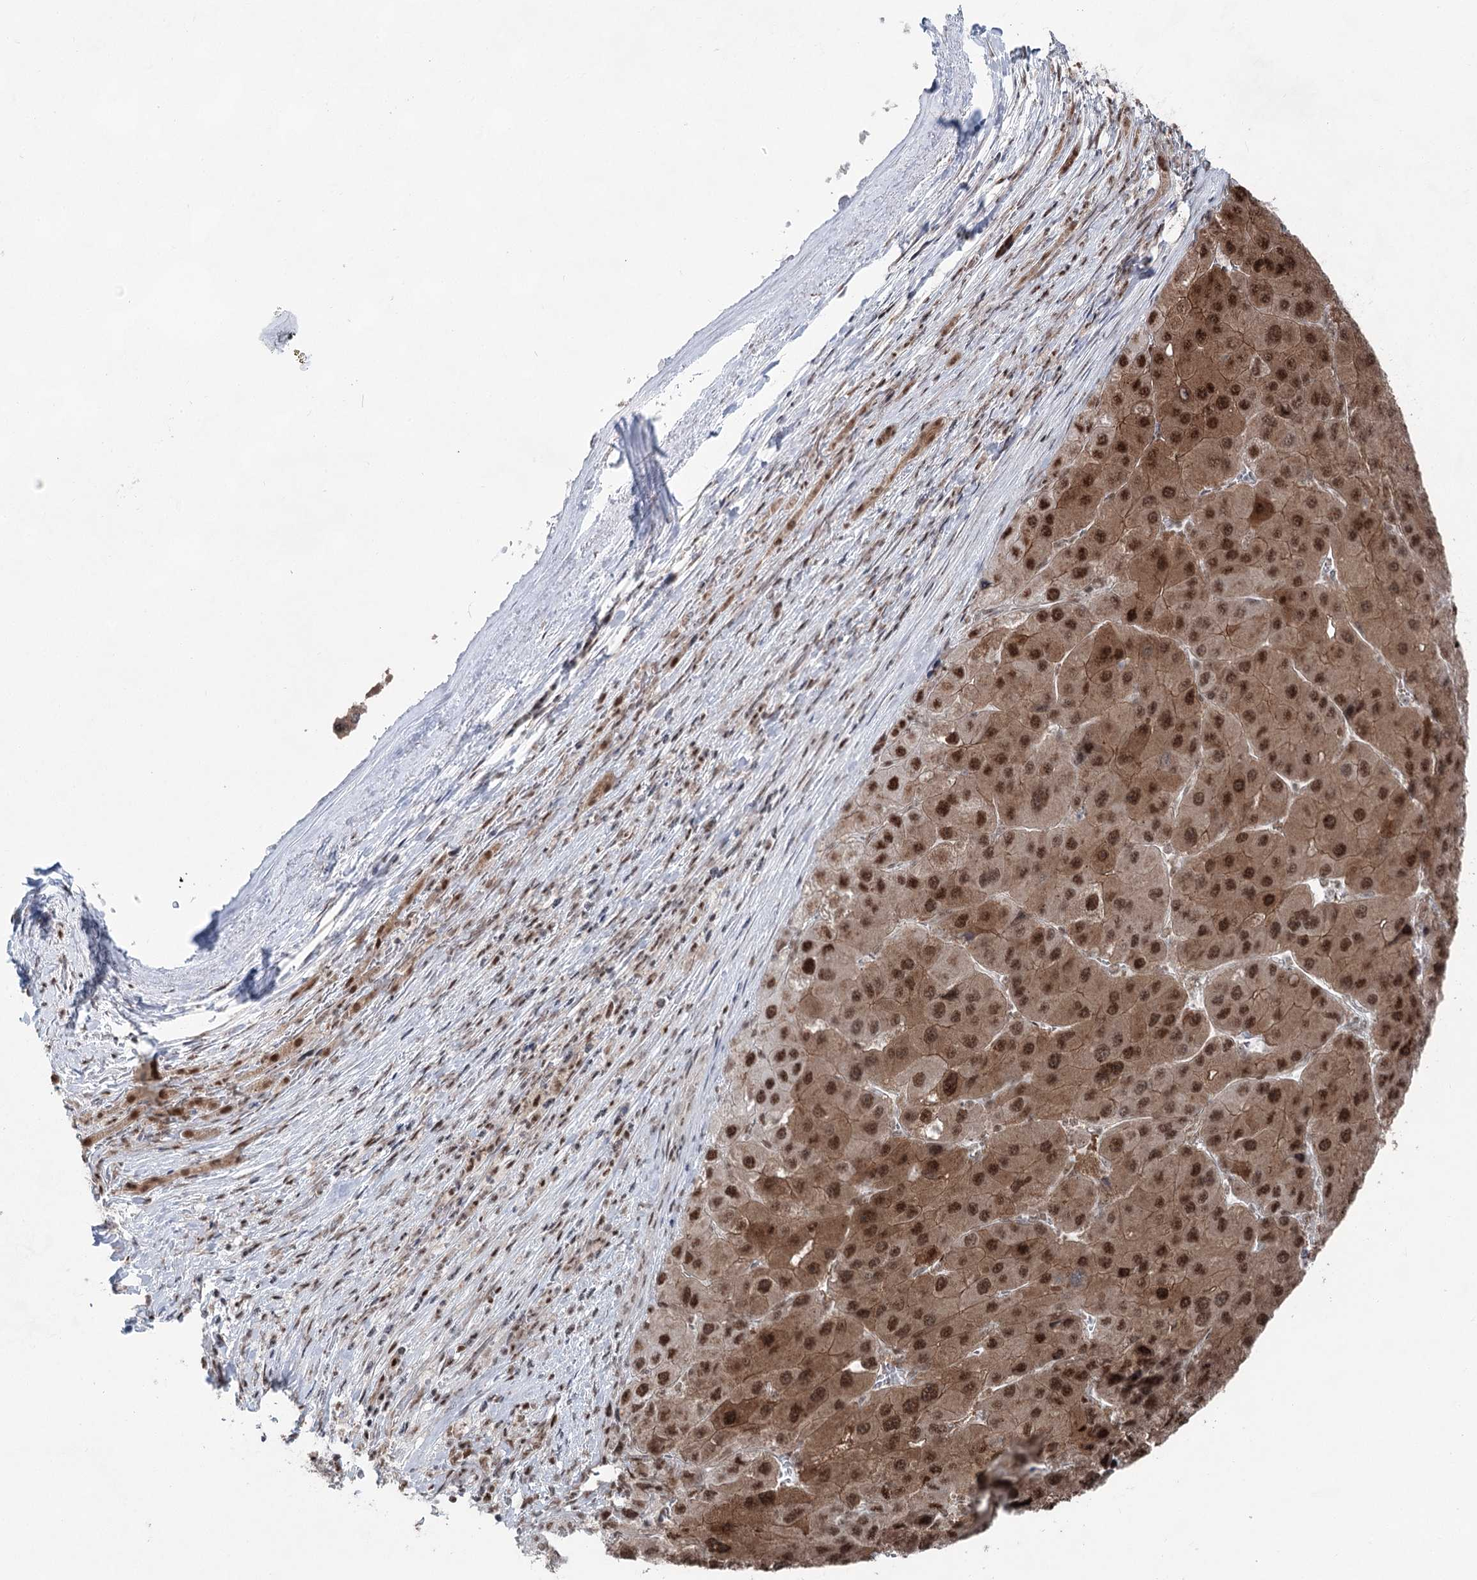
{"staining": {"intensity": "strong", "quantity": ">75%", "location": "cytoplasmic/membranous,nuclear"}, "tissue": "liver cancer", "cell_type": "Tumor cells", "image_type": "cancer", "snomed": [{"axis": "morphology", "description": "Carcinoma, Hepatocellular, NOS"}, {"axis": "topography", "description": "Liver"}], "caption": "Immunohistochemistry histopathology image of liver cancer stained for a protein (brown), which demonstrates high levels of strong cytoplasmic/membranous and nuclear staining in approximately >75% of tumor cells.", "gene": "ZCCHC8", "patient": {"sex": "female", "age": 73}}